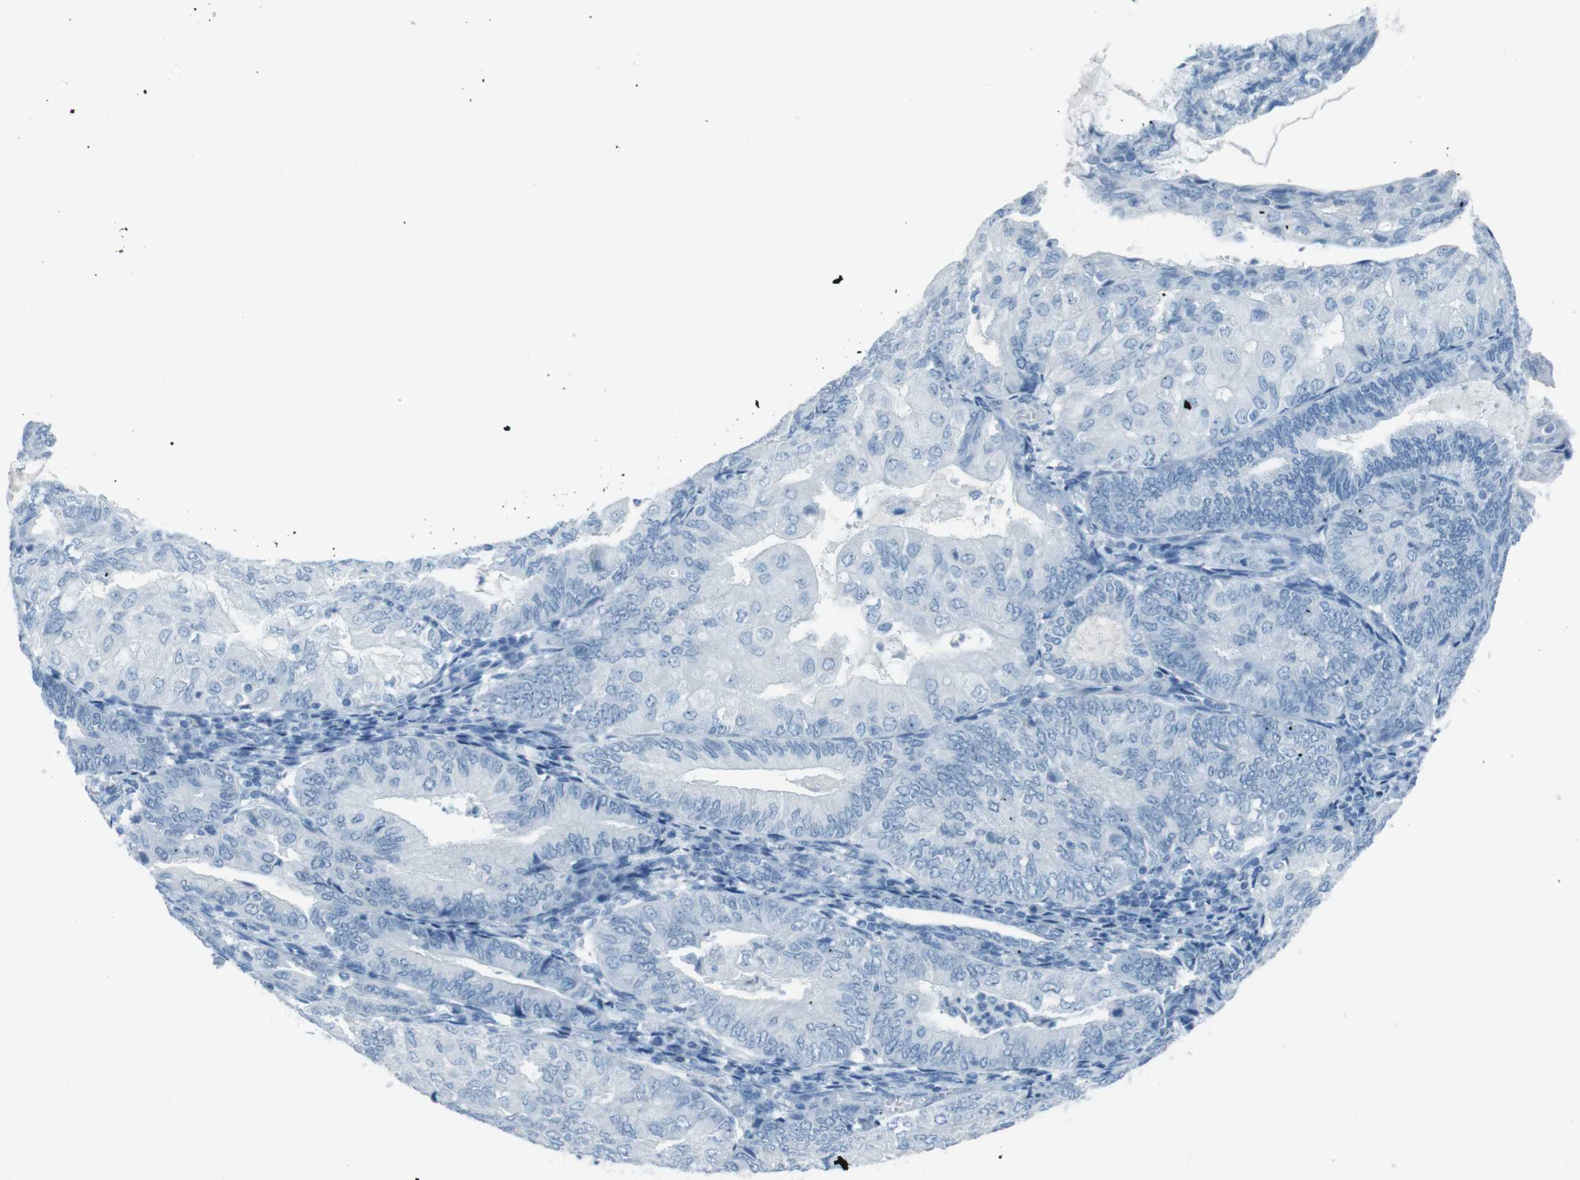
{"staining": {"intensity": "negative", "quantity": "none", "location": "none"}, "tissue": "endometrial cancer", "cell_type": "Tumor cells", "image_type": "cancer", "snomed": [{"axis": "morphology", "description": "Adenocarcinoma, NOS"}, {"axis": "topography", "description": "Endometrium"}], "caption": "Tumor cells are negative for protein expression in human endometrial adenocarcinoma.", "gene": "TMEM207", "patient": {"sex": "female", "age": 81}}